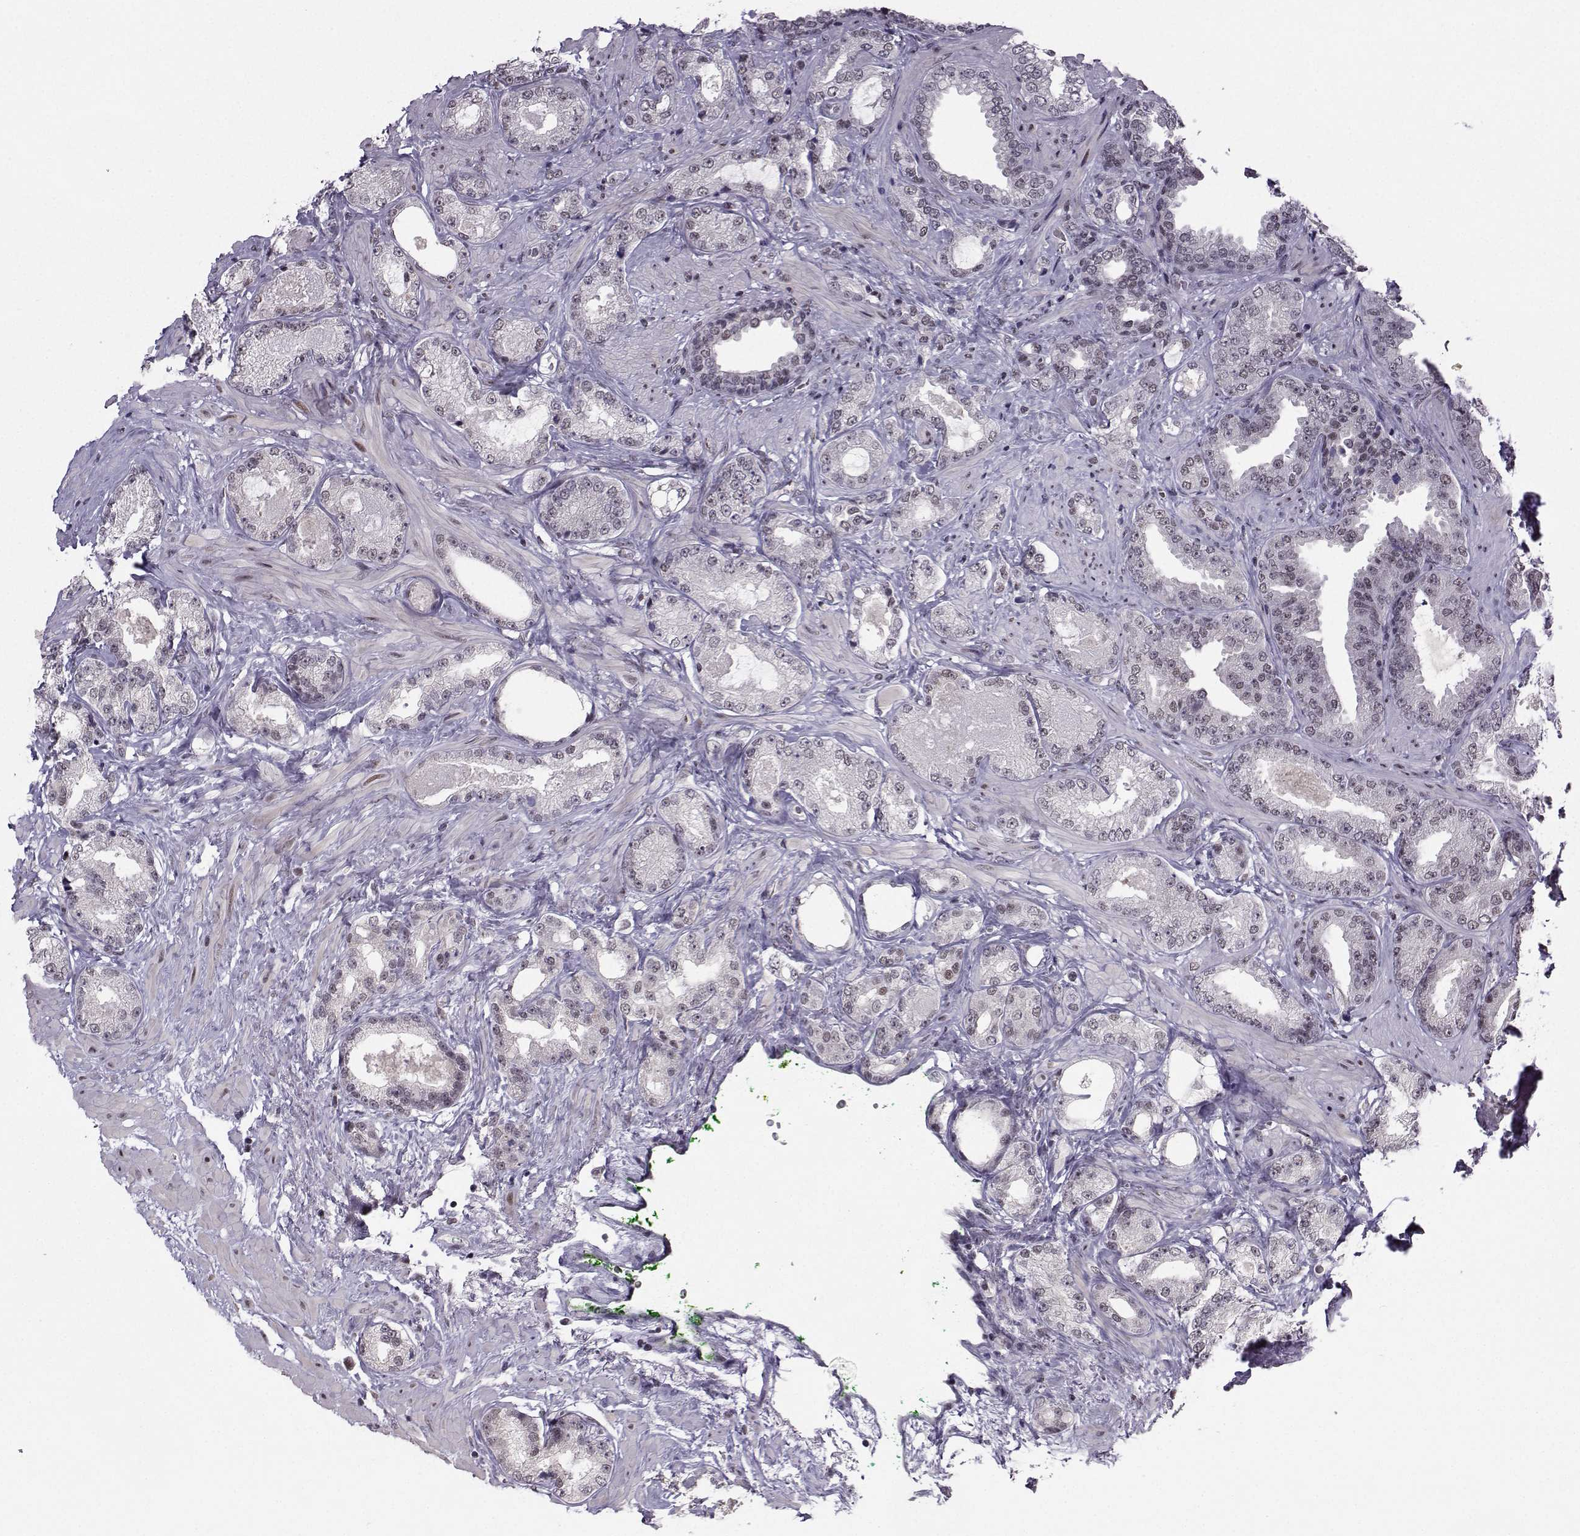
{"staining": {"intensity": "negative", "quantity": "none", "location": "none"}, "tissue": "prostate cancer", "cell_type": "Tumor cells", "image_type": "cancer", "snomed": [{"axis": "morphology", "description": "Adenocarcinoma, Low grade"}, {"axis": "topography", "description": "Prostate"}], "caption": "Prostate cancer (low-grade adenocarcinoma) stained for a protein using immunohistochemistry (IHC) shows no staining tumor cells.", "gene": "LIN28A", "patient": {"sex": "male", "age": 68}}